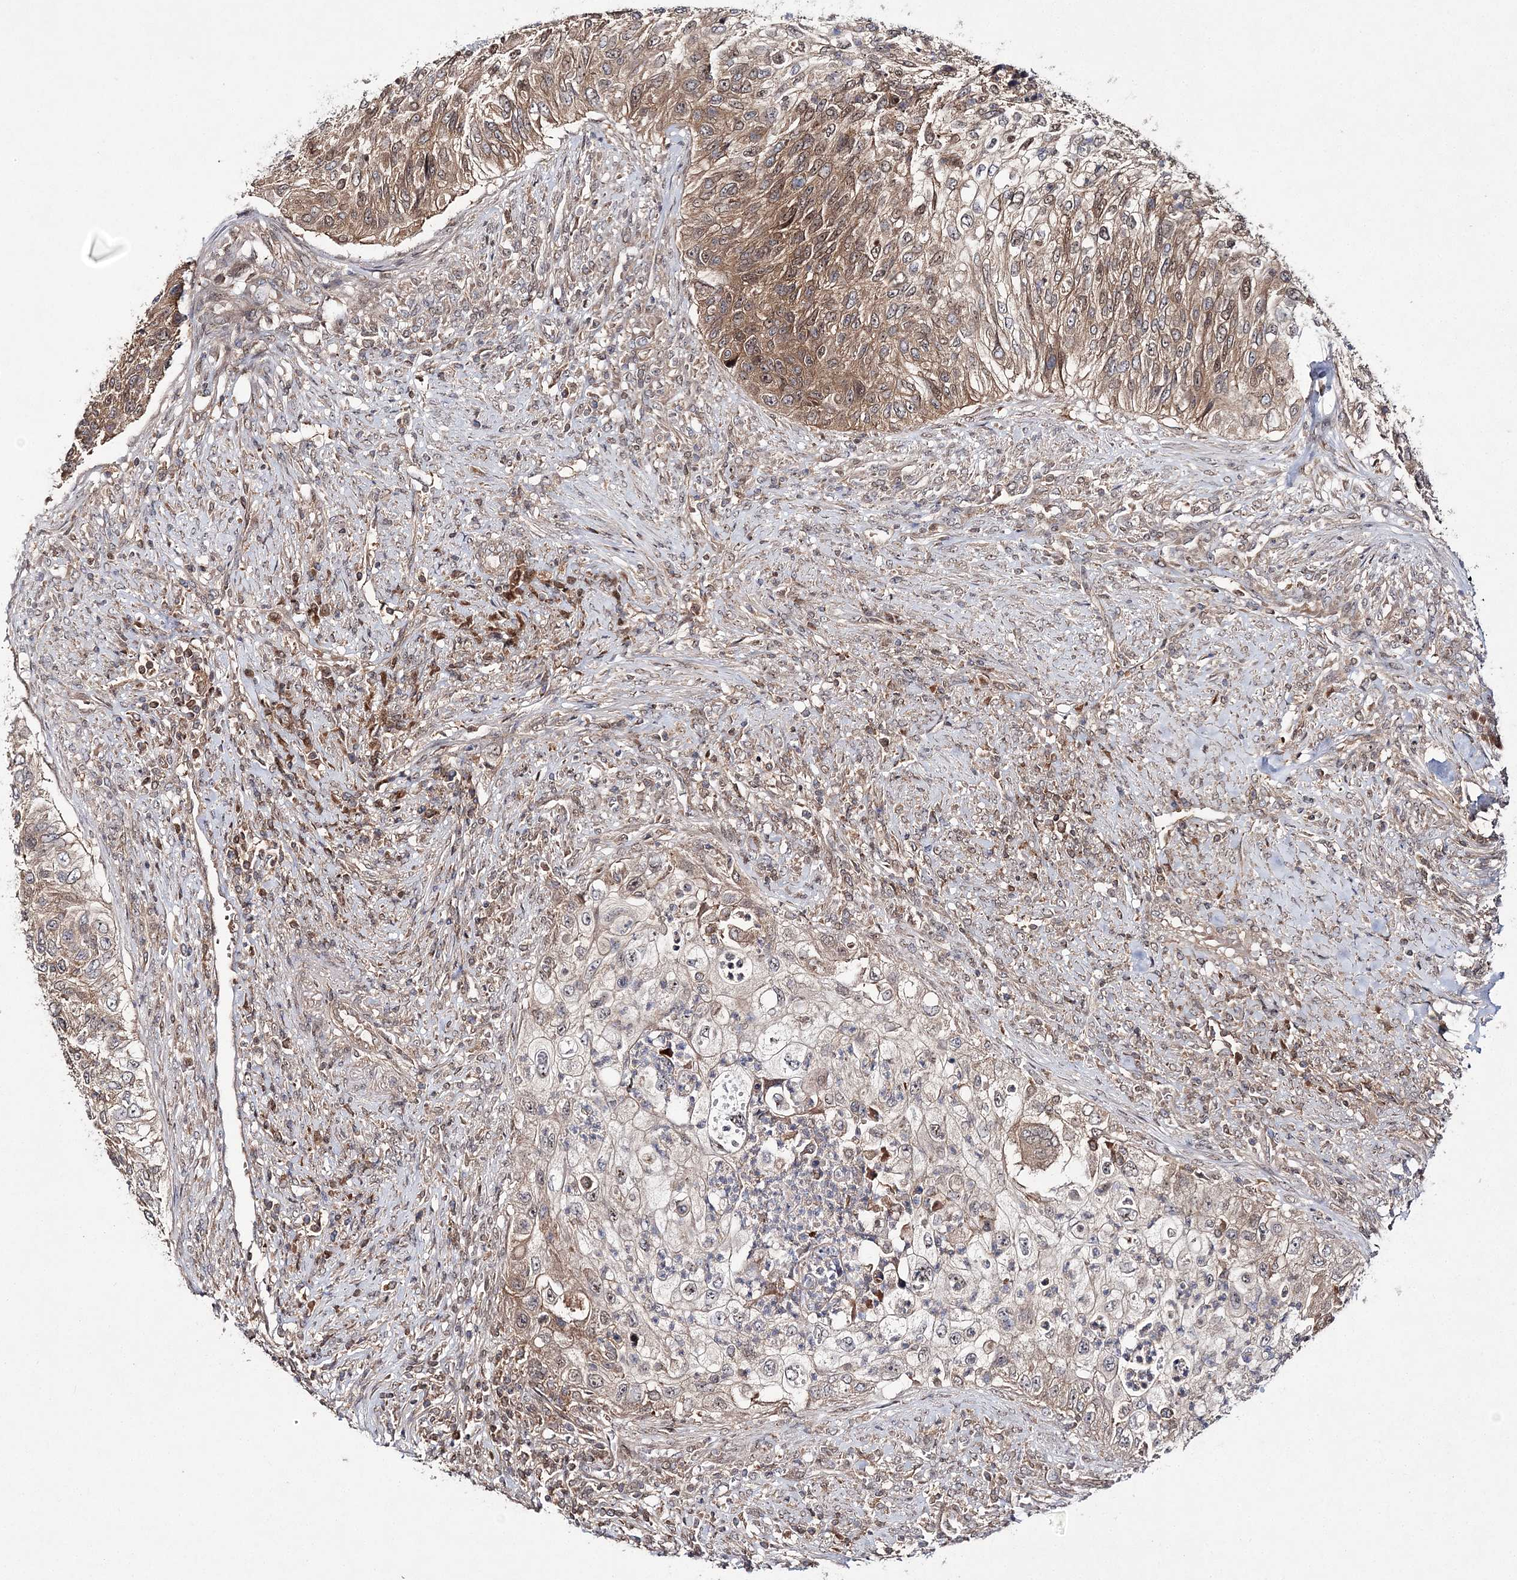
{"staining": {"intensity": "moderate", "quantity": "<25%", "location": "cytoplasmic/membranous"}, "tissue": "urothelial cancer", "cell_type": "Tumor cells", "image_type": "cancer", "snomed": [{"axis": "morphology", "description": "Urothelial carcinoma, High grade"}, {"axis": "topography", "description": "Urinary bladder"}], "caption": "High-grade urothelial carcinoma tissue reveals moderate cytoplasmic/membranous expression in about <25% of tumor cells", "gene": "NIF3L1", "patient": {"sex": "female", "age": 60}}